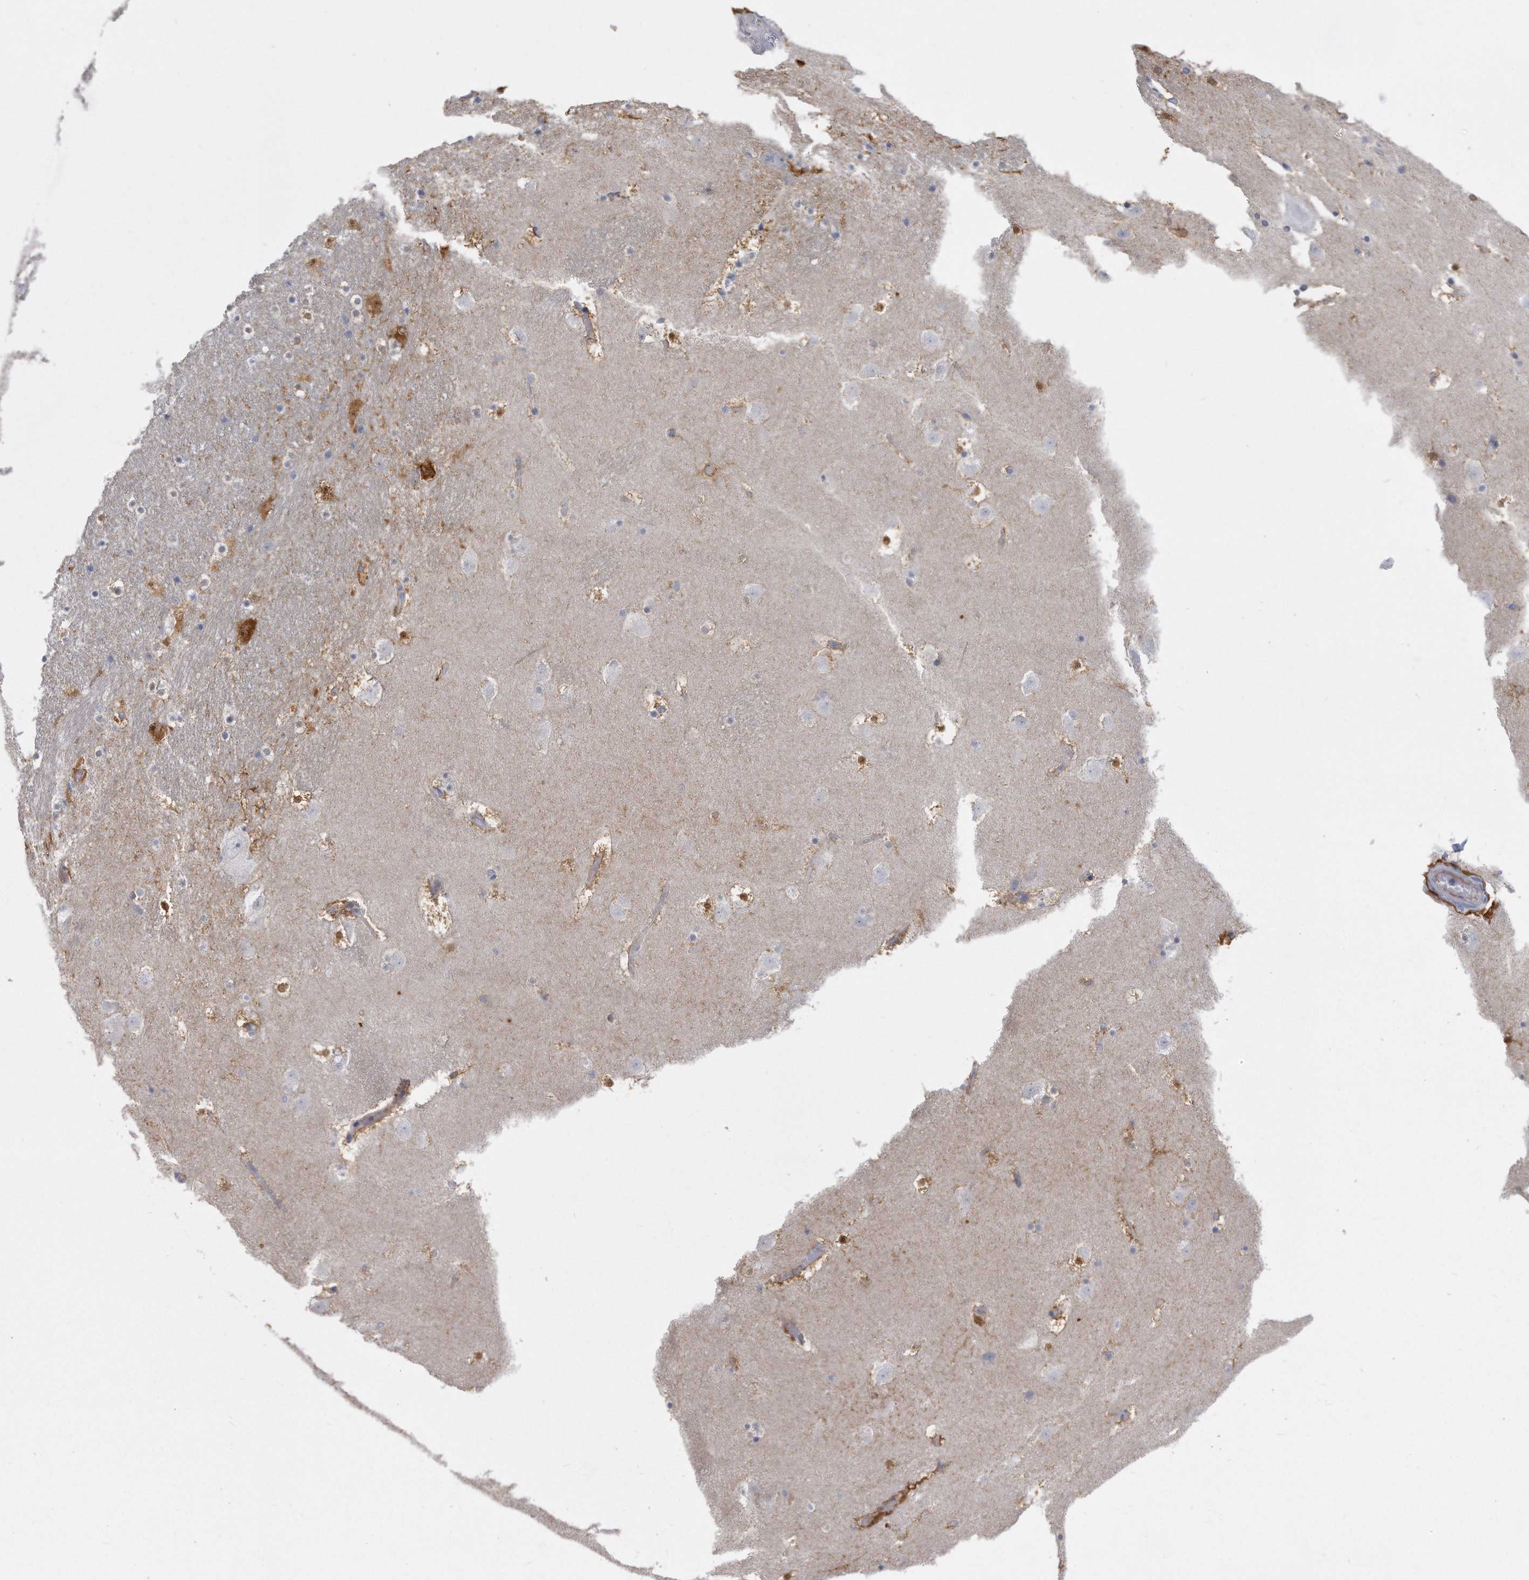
{"staining": {"intensity": "moderate", "quantity": "25%-75%", "location": "cytoplasmic/membranous"}, "tissue": "caudate", "cell_type": "Glial cells", "image_type": "normal", "snomed": [{"axis": "morphology", "description": "Normal tissue, NOS"}, {"axis": "topography", "description": "Lateral ventricle wall"}], "caption": "Glial cells exhibit moderate cytoplasmic/membranous staining in about 25%-75% of cells in normal caudate.", "gene": "PYGB", "patient": {"sex": "male", "age": 45}}